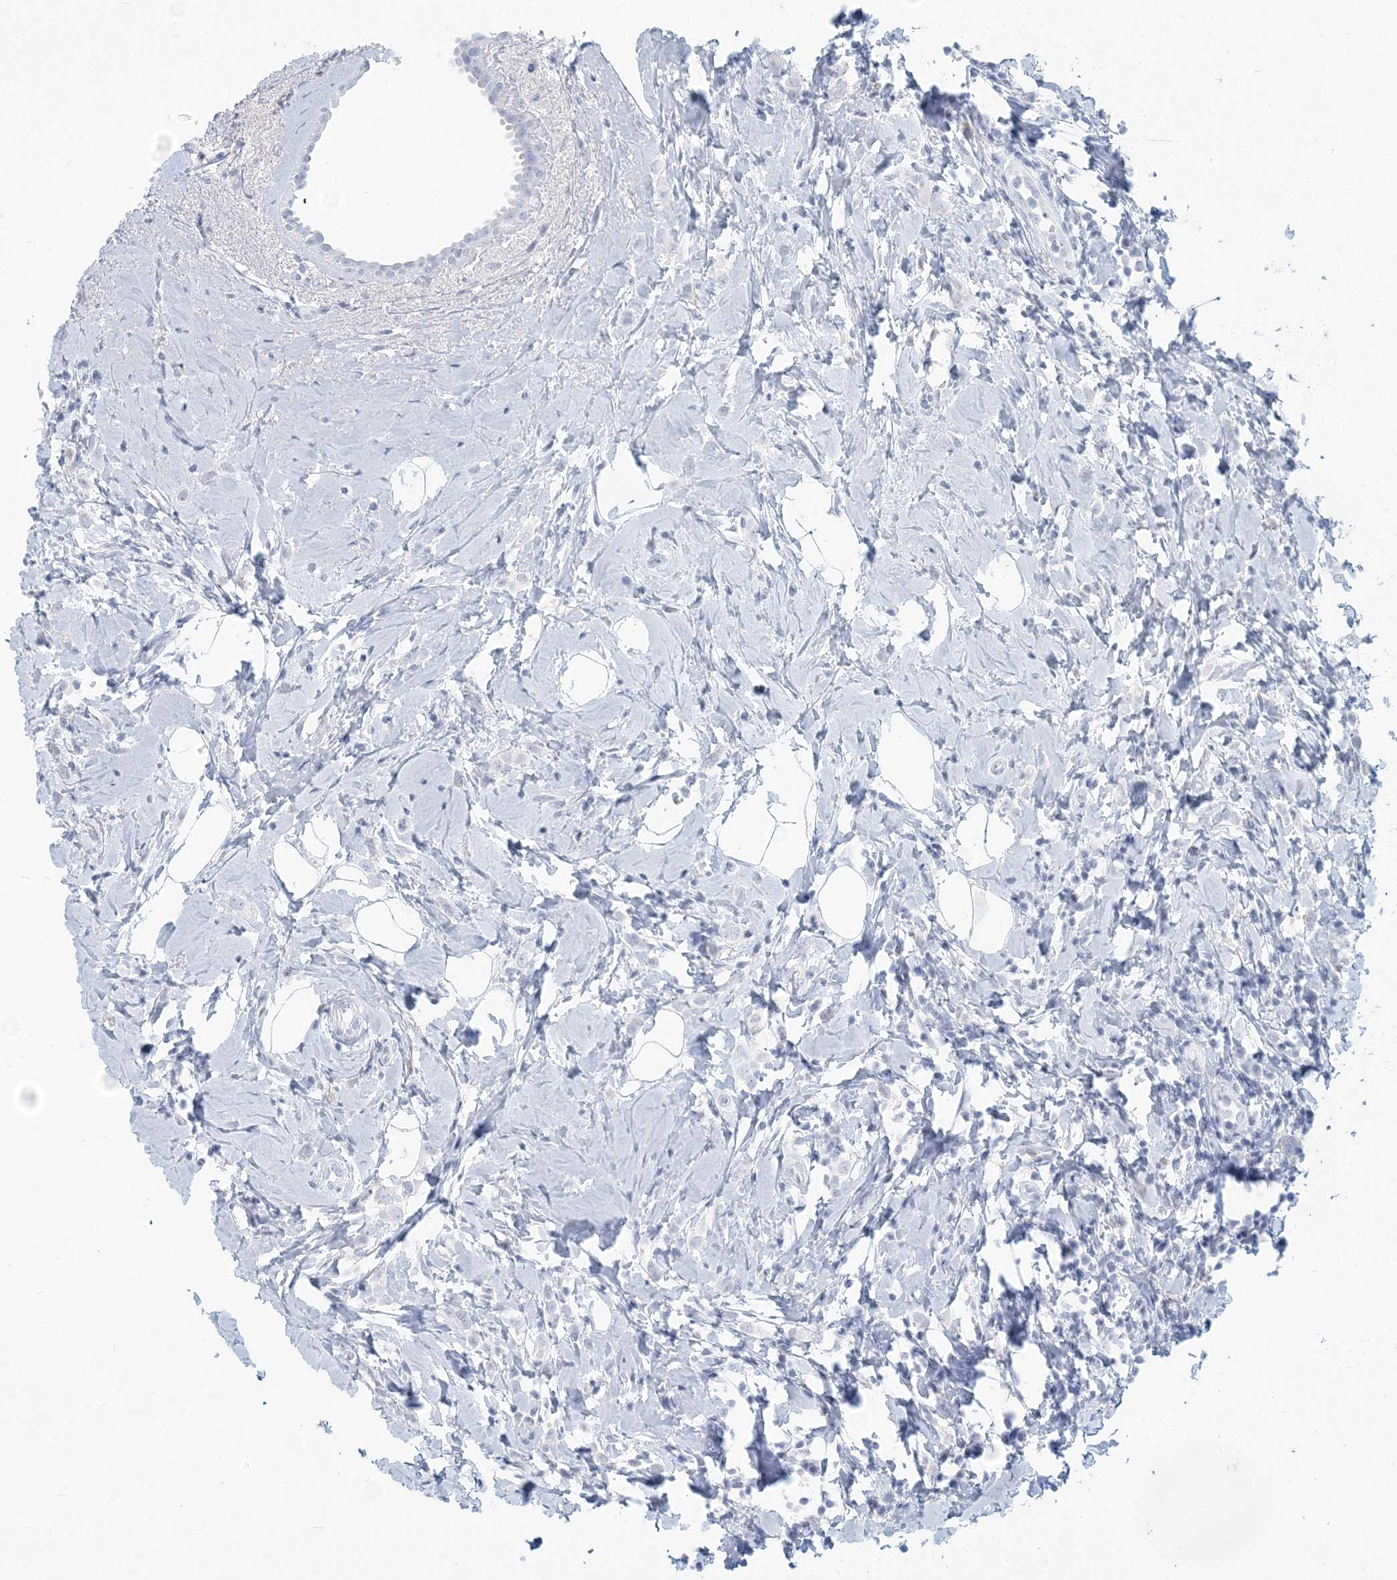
{"staining": {"intensity": "negative", "quantity": "none", "location": "none"}, "tissue": "breast cancer", "cell_type": "Tumor cells", "image_type": "cancer", "snomed": [{"axis": "morphology", "description": "Lobular carcinoma"}, {"axis": "topography", "description": "Breast"}], "caption": "IHC histopathology image of breast cancer stained for a protein (brown), which demonstrates no staining in tumor cells.", "gene": "CSN1S1", "patient": {"sex": "female", "age": 47}}